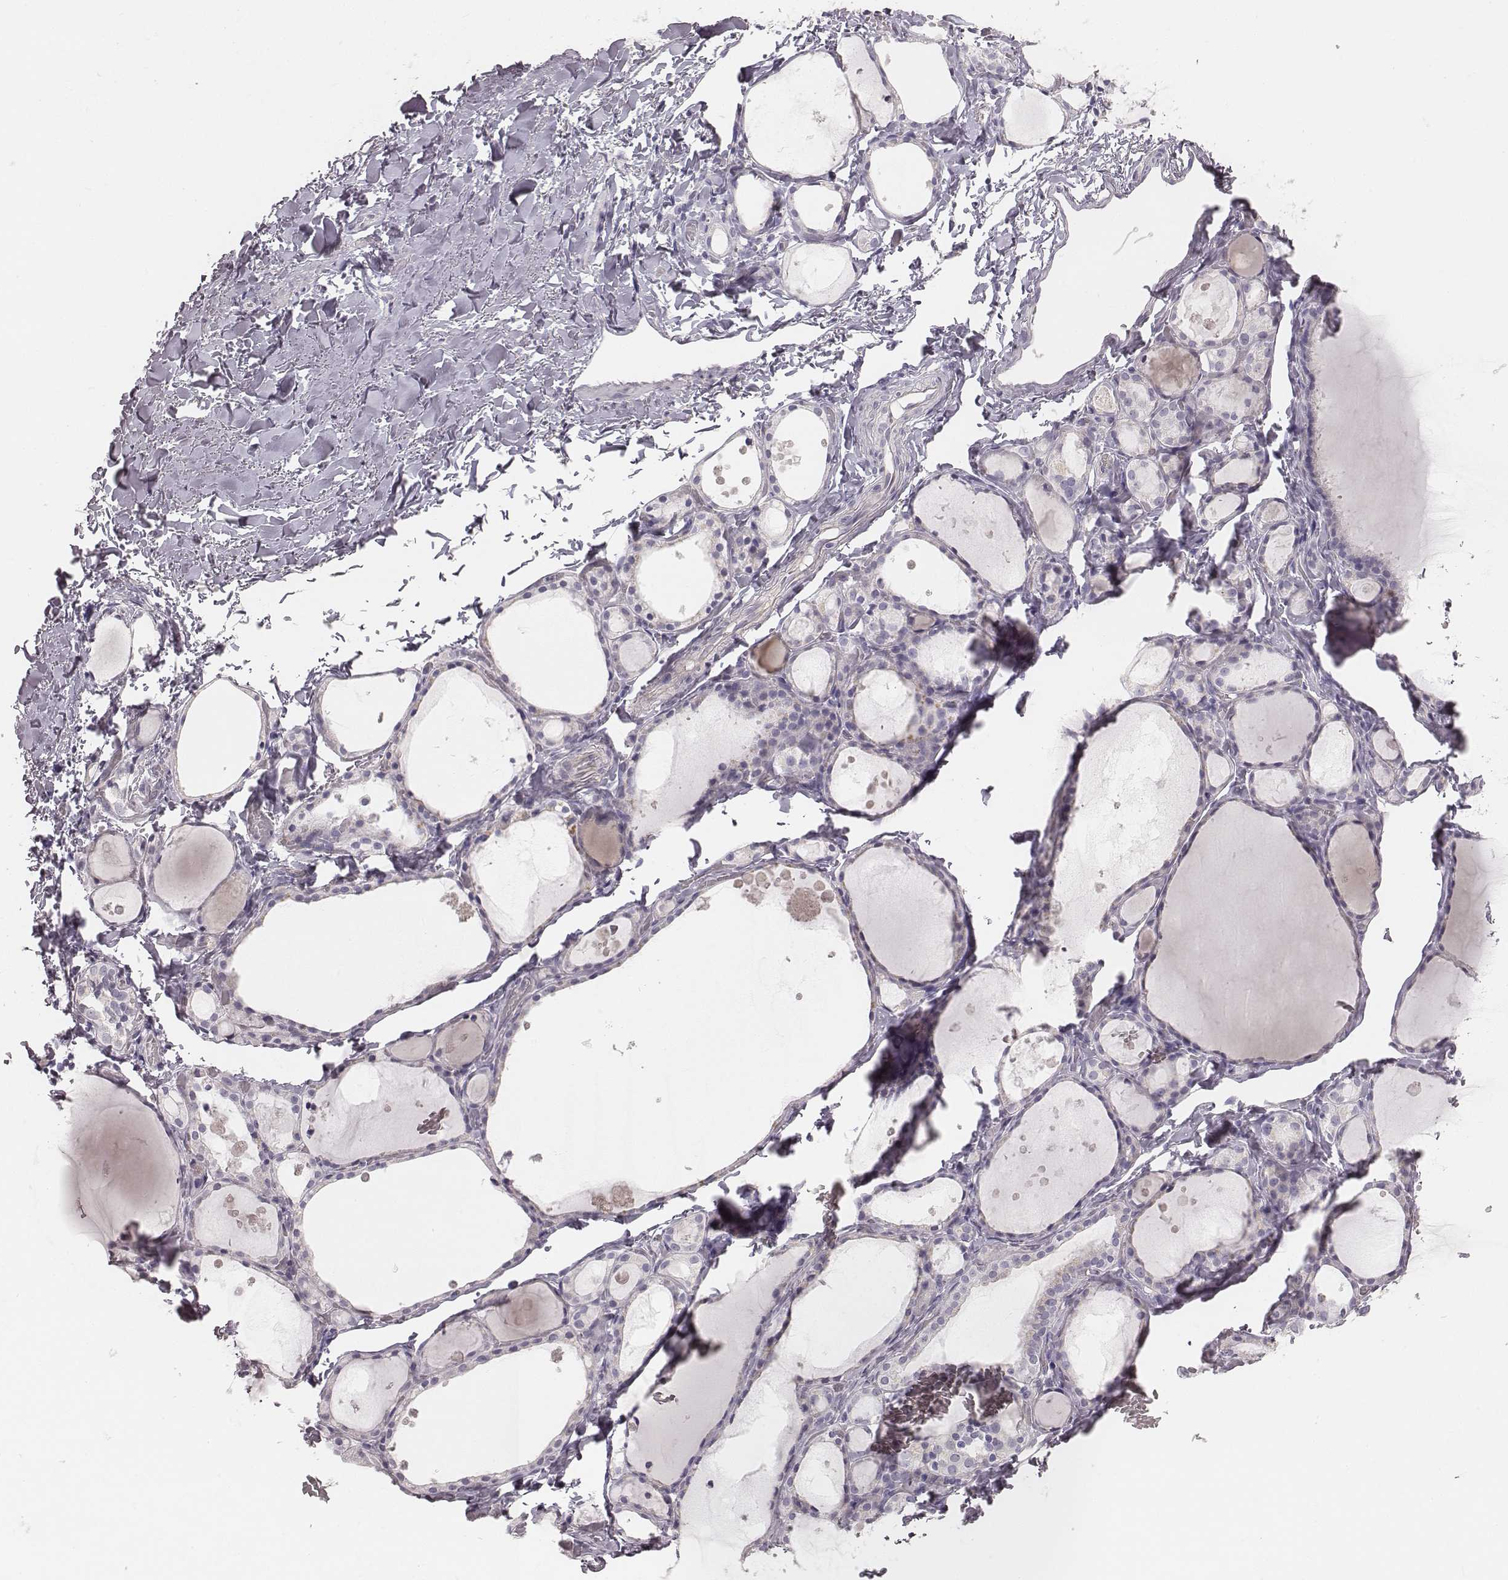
{"staining": {"intensity": "negative", "quantity": "none", "location": "none"}, "tissue": "thyroid gland", "cell_type": "Glandular cells", "image_type": "normal", "snomed": [{"axis": "morphology", "description": "Normal tissue, NOS"}, {"axis": "topography", "description": "Thyroid gland"}], "caption": "Micrograph shows no significant protein expression in glandular cells of unremarkable thyroid gland.", "gene": "PBK", "patient": {"sex": "male", "age": 68}}